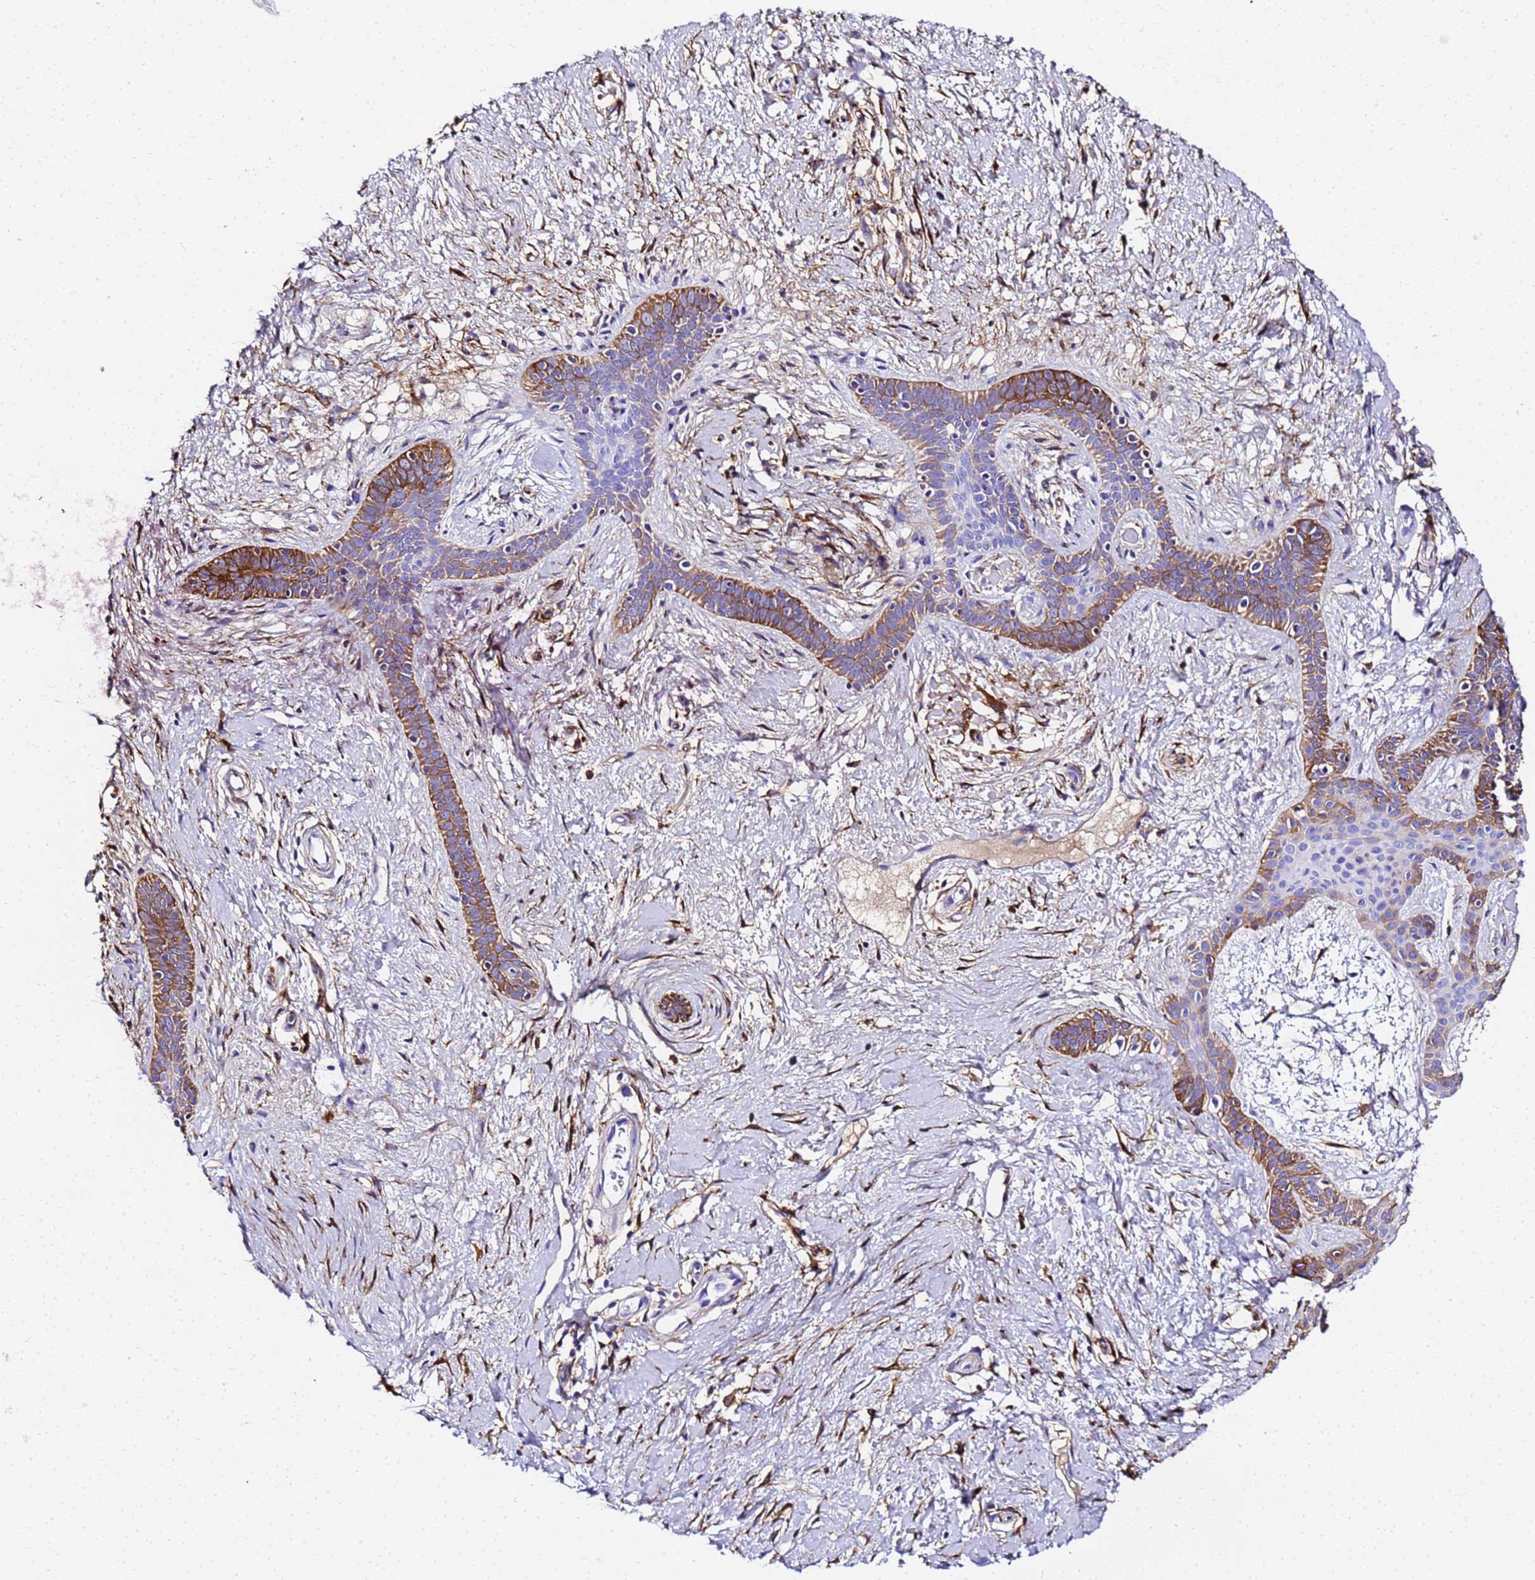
{"staining": {"intensity": "moderate", "quantity": "25%-75%", "location": "cytoplasmic/membranous"}, "tissue": "skin cancer", "cell_type": "Tumor cells", "image_type": "cancer", "snomed": [{"axis": "morphology", "description": "Basal cell carcinoma"}, {"axis": "topography", "description": "Skin"}], "caption": "IHC histopathology image of human skin cancer stained for a protein (brown), which demonstrates medium levels of moderate cytoplasmic/membranous positivity in about 25%-75% of tumor cells.", "gene": "FTL", "patient": {"sex": "male", "age": 78}}